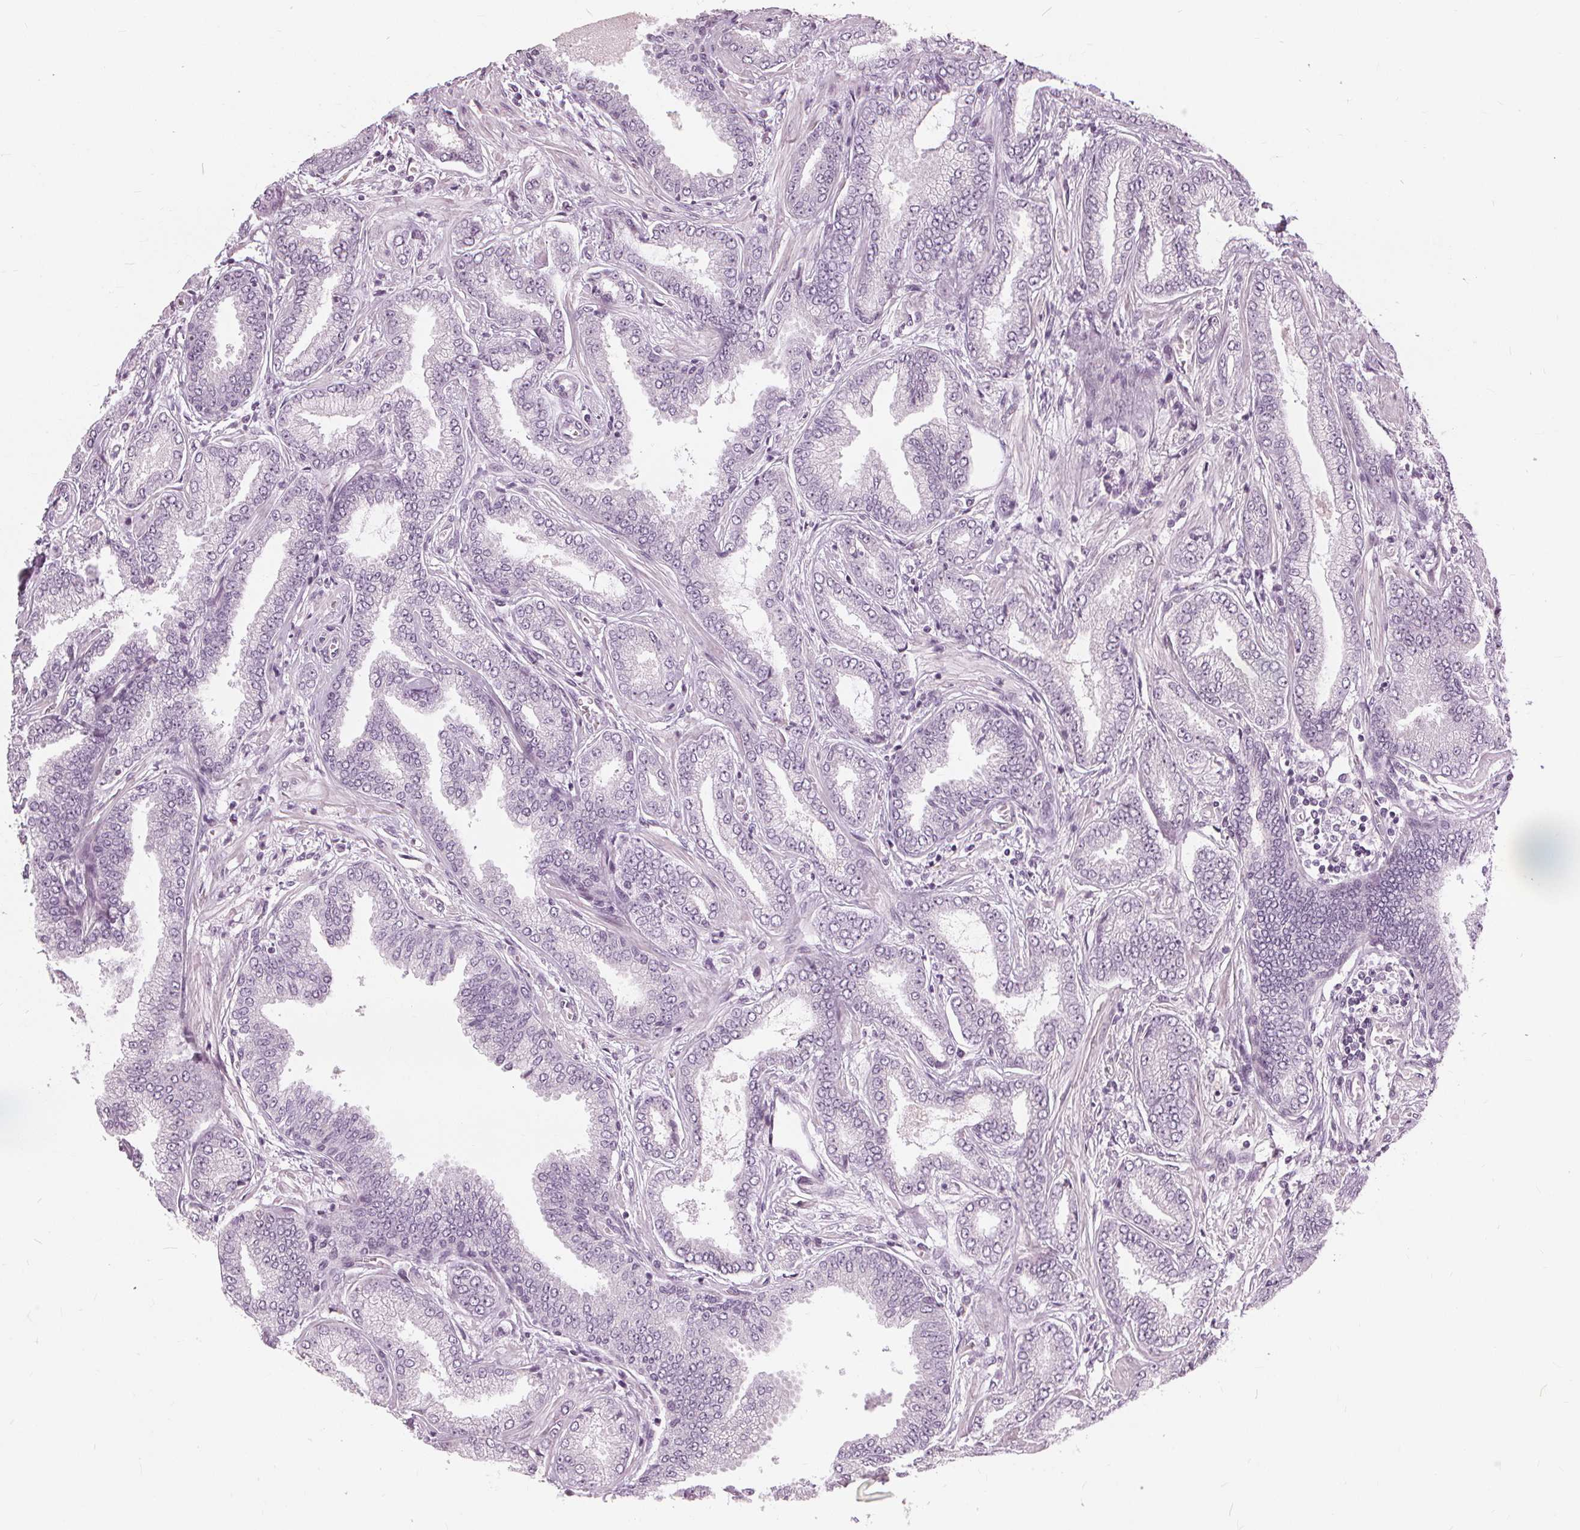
{"staining": {"intensity": "negative", "quantity": "none", "location": "none"}, "tissue": "prostate cancer", "cell_type": "Tumor cells", "image_type": "cancer", "snomed": [{"axis": "morphology", "description": "Adenocarcinoma, Low grade"}, {"axis": "topography", "description": "Prostate"}], "caption": "High magnification brightfield microscopy of prostate cancer (adenocarcinoma (low-grade)) stained with DAB (brown) and counterstained with hematoxylin (blue): tumor cells show no significant staining. Brightfield microscopy of IHC stained with DAB (brown) and hematoxylin (blue), captured at high magnification.", "gene": "SFTPD", "patient": {"sex": "male", "age": 55}}